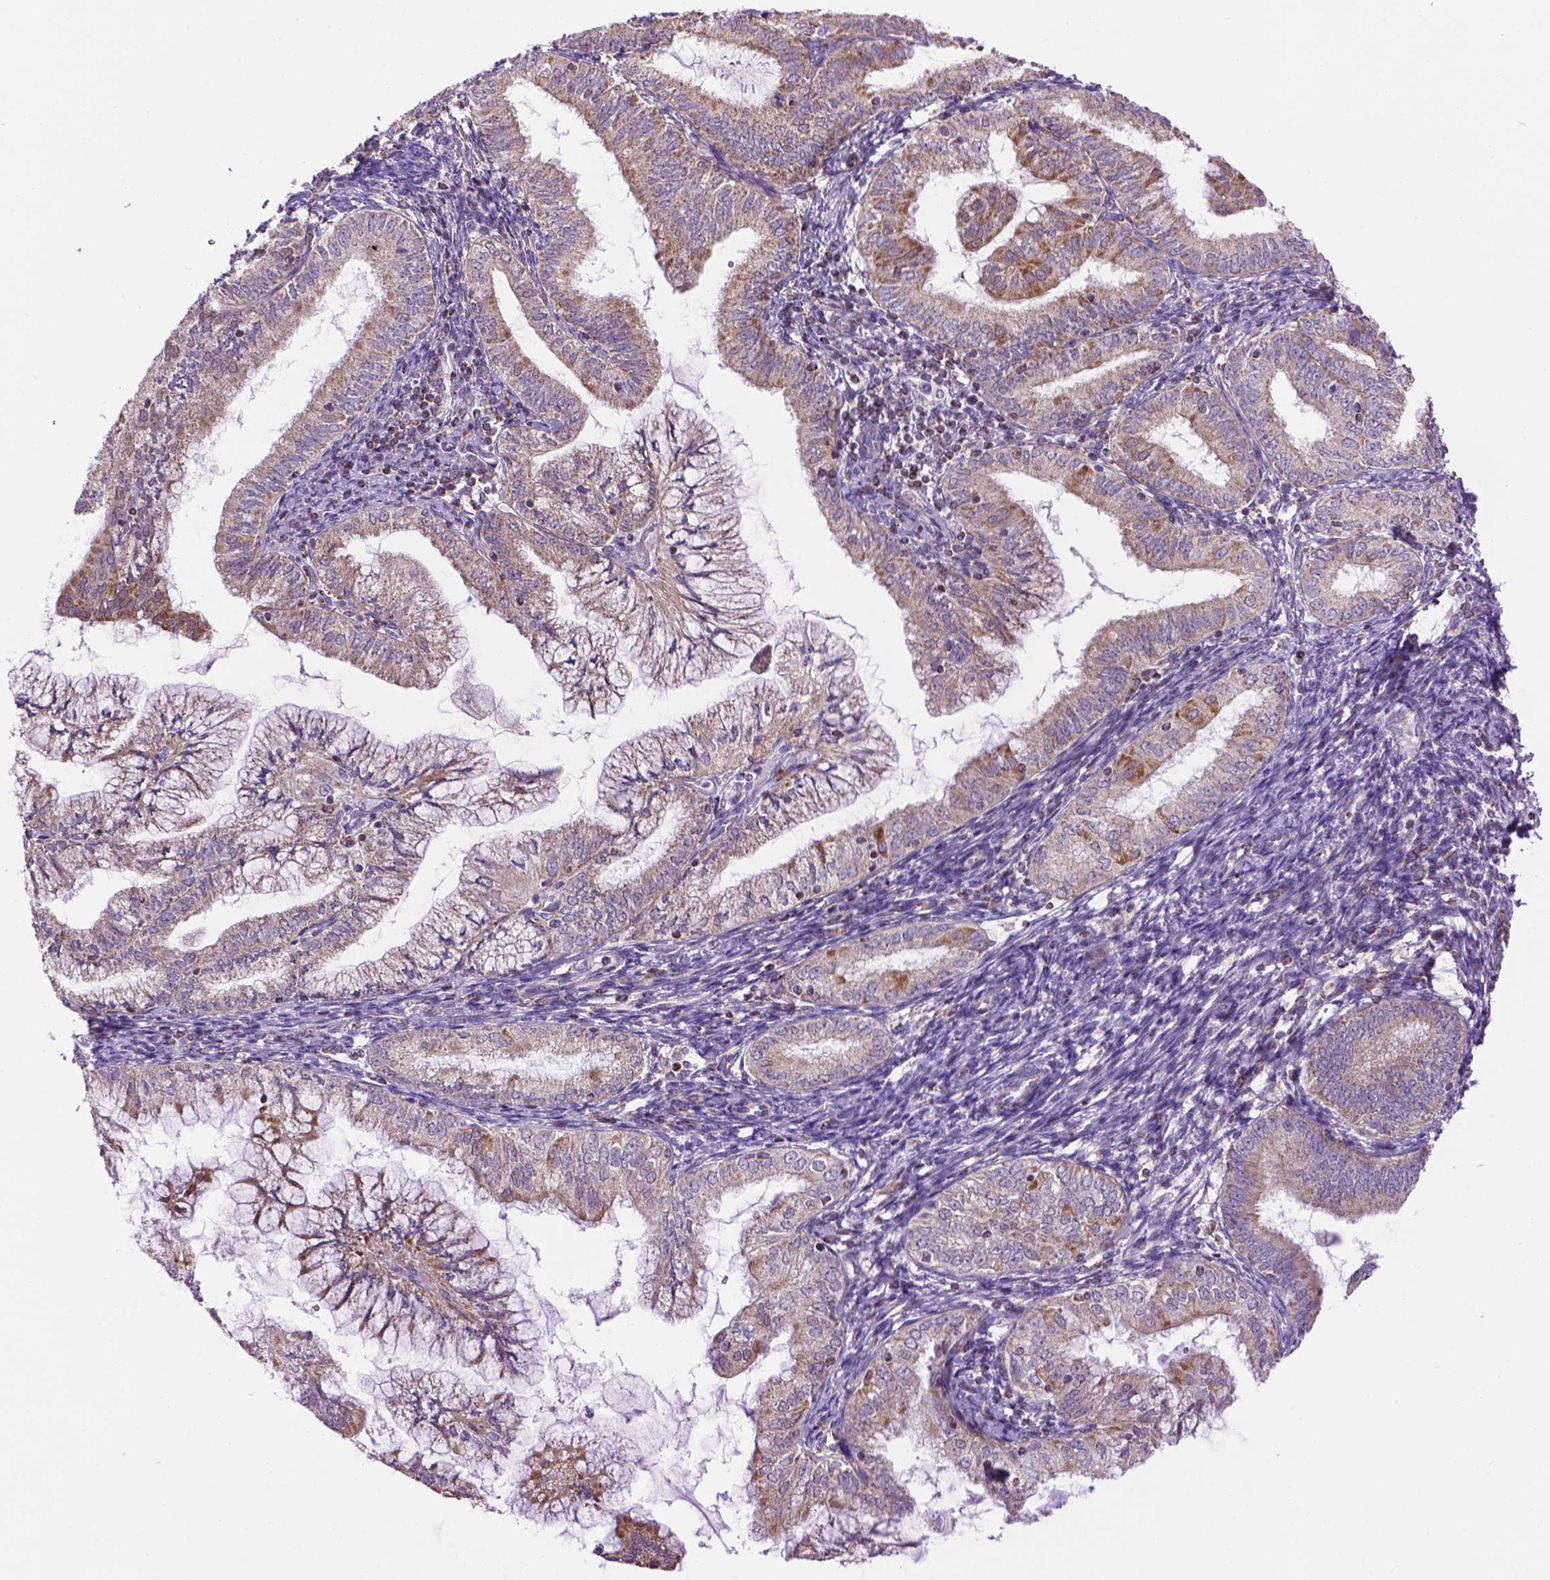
{"staining": {"intensity": "moderate", "quantity": "25%-75%", "location": "cytoplasmic/membranous"}, "tissue": "endometrial cancer", "cell_type": "Tumor cells", "image_type": "cancer", "snomed": [{"axis": "morphology", "description": "Adenocarcinoma, NOS"}, {"axis": "topography", "description": "Endometrium"}], "caption": "An immunohistochemistry photomicrograph of tumor tissue is shown. Protein staining in brown labels moderate cytoplasmic/membranous positivity in endometrial cancer (adenocarcinoma) within tumor cells.", "gene": "PYCR3", "patient": {"sex": "female", "age": 55}}